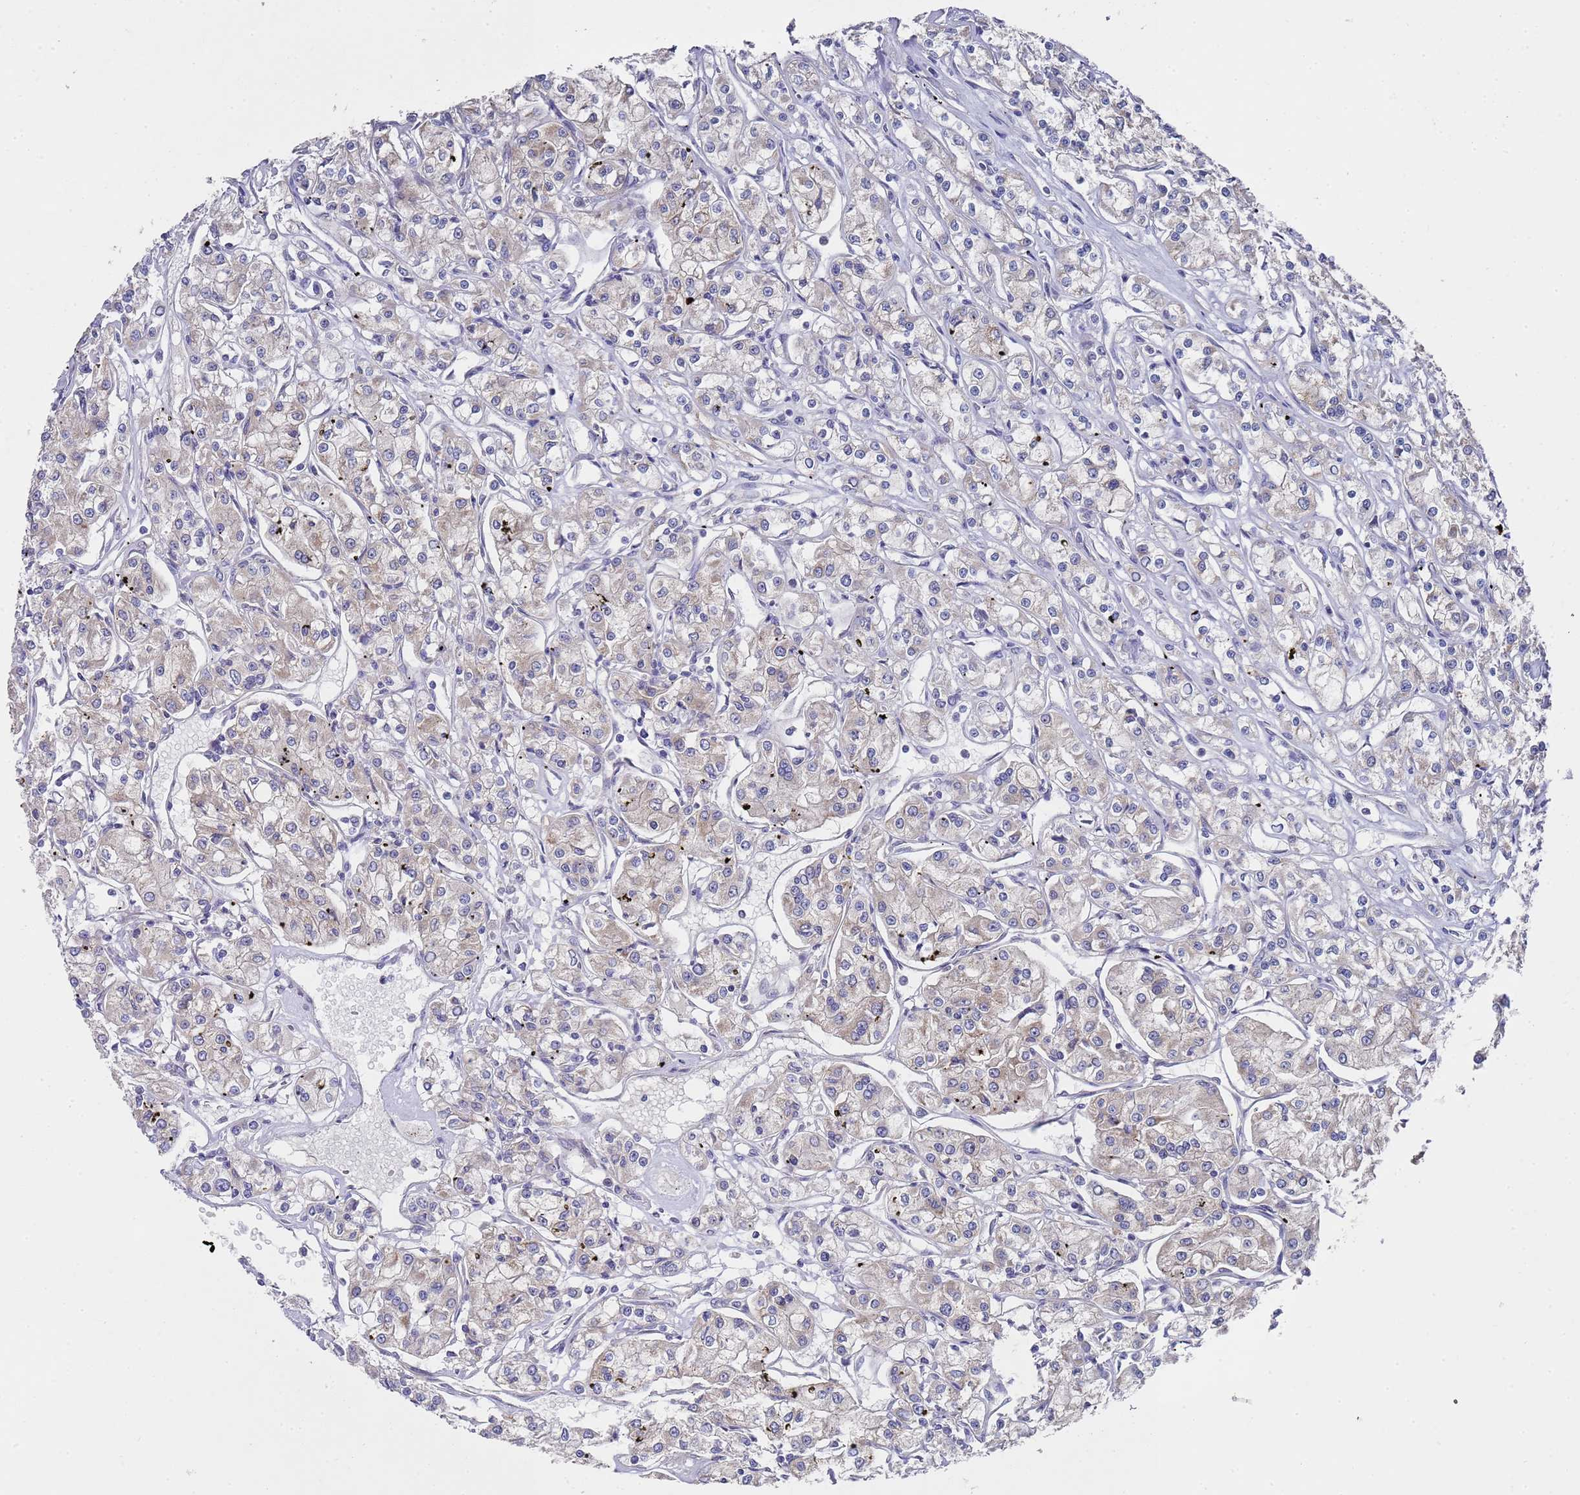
{"staining": {"intensity": "weak", "quantity": "<25%", "location": "cytoplasmic/membranous"}, "tissue": "renal cancer", "cell_type": "Tumor cells", "image_type": "cancer", "snomed": [{"axis": "morphology", "description": "Adenocarcinoma, NOS"}, {"axis": "topography", "description": "Kidney"}], "caption": "DAB (3,3'-diaminobenzidine) immunohistochemical staining of human adenocarcinoma (renal) exhibits no significant expression in tumor cells.", "gene": "NPEPPS", "patient": {"sex": "female", "age": 59}}